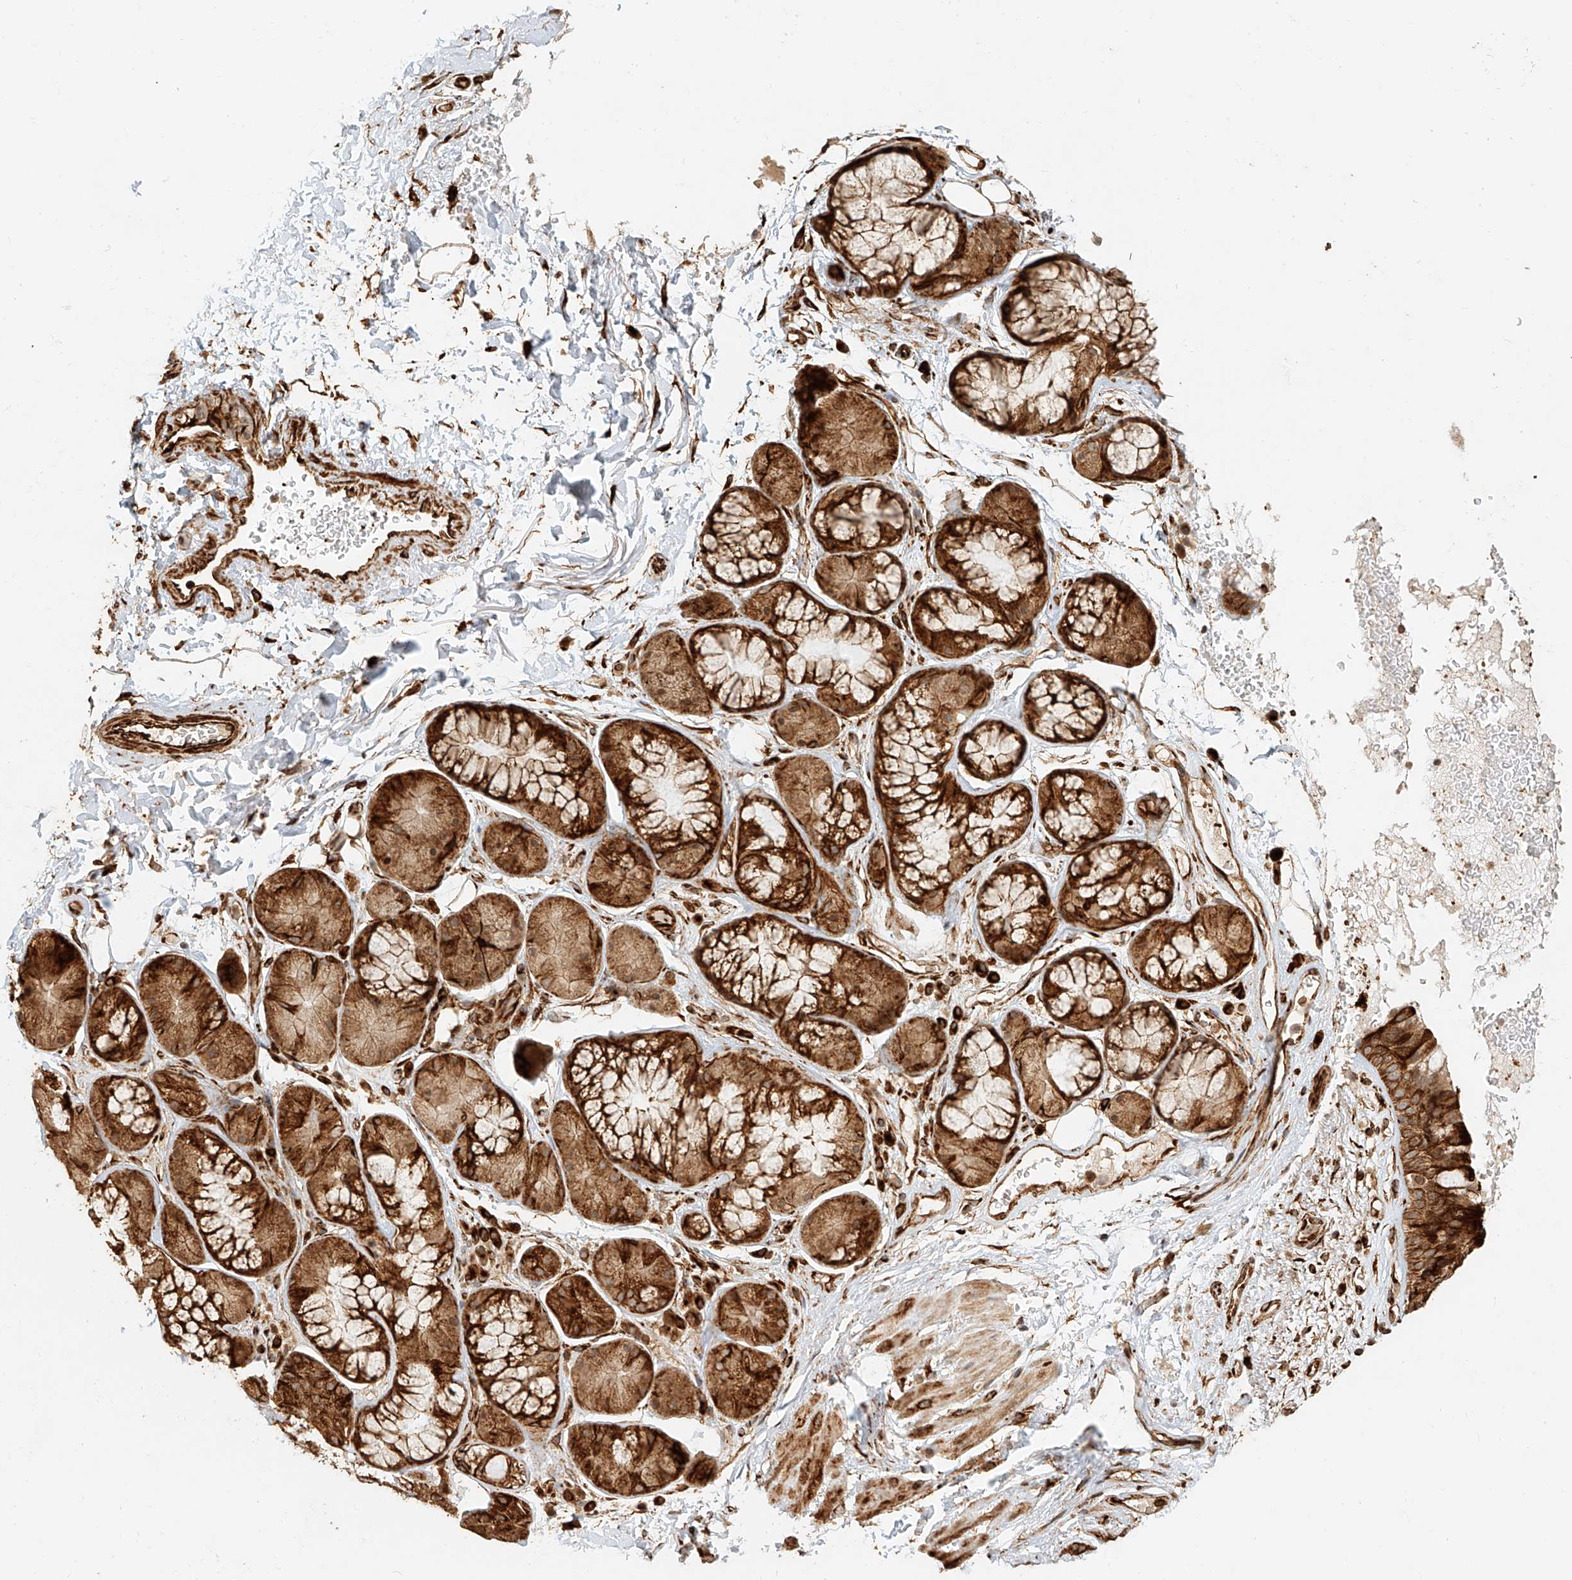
{"staining": {"intensity": "strong", "quantity": ">75%", "location": "cytoplasmic/membranous"}, "tissue": "bronchus", "cell_type": "Respiratory epithelial cells", "image_type": "normal", "snomed": [{"axis": "morphology", "description": "Normal tissue, NOS"}, {"axis": "morphology", "description": "Squamous cell carcinoma, NOS"}, {"axis": "topography", "description": "Lymph node"}, {"axis": "topography", "description": "Bronchus"}, {"axis": "topography", "description": "Lung"}], "caption": "Immunohistochemistry photomicrograph of normal human bronchus stained for a protein (brown), which shows high levels of strong cytoplasmic/membranous expression in approximately >75% of respiratory epithelial cells.", "gene": "NAP1L1", "patient": {"sex": "male", "age": 66}}